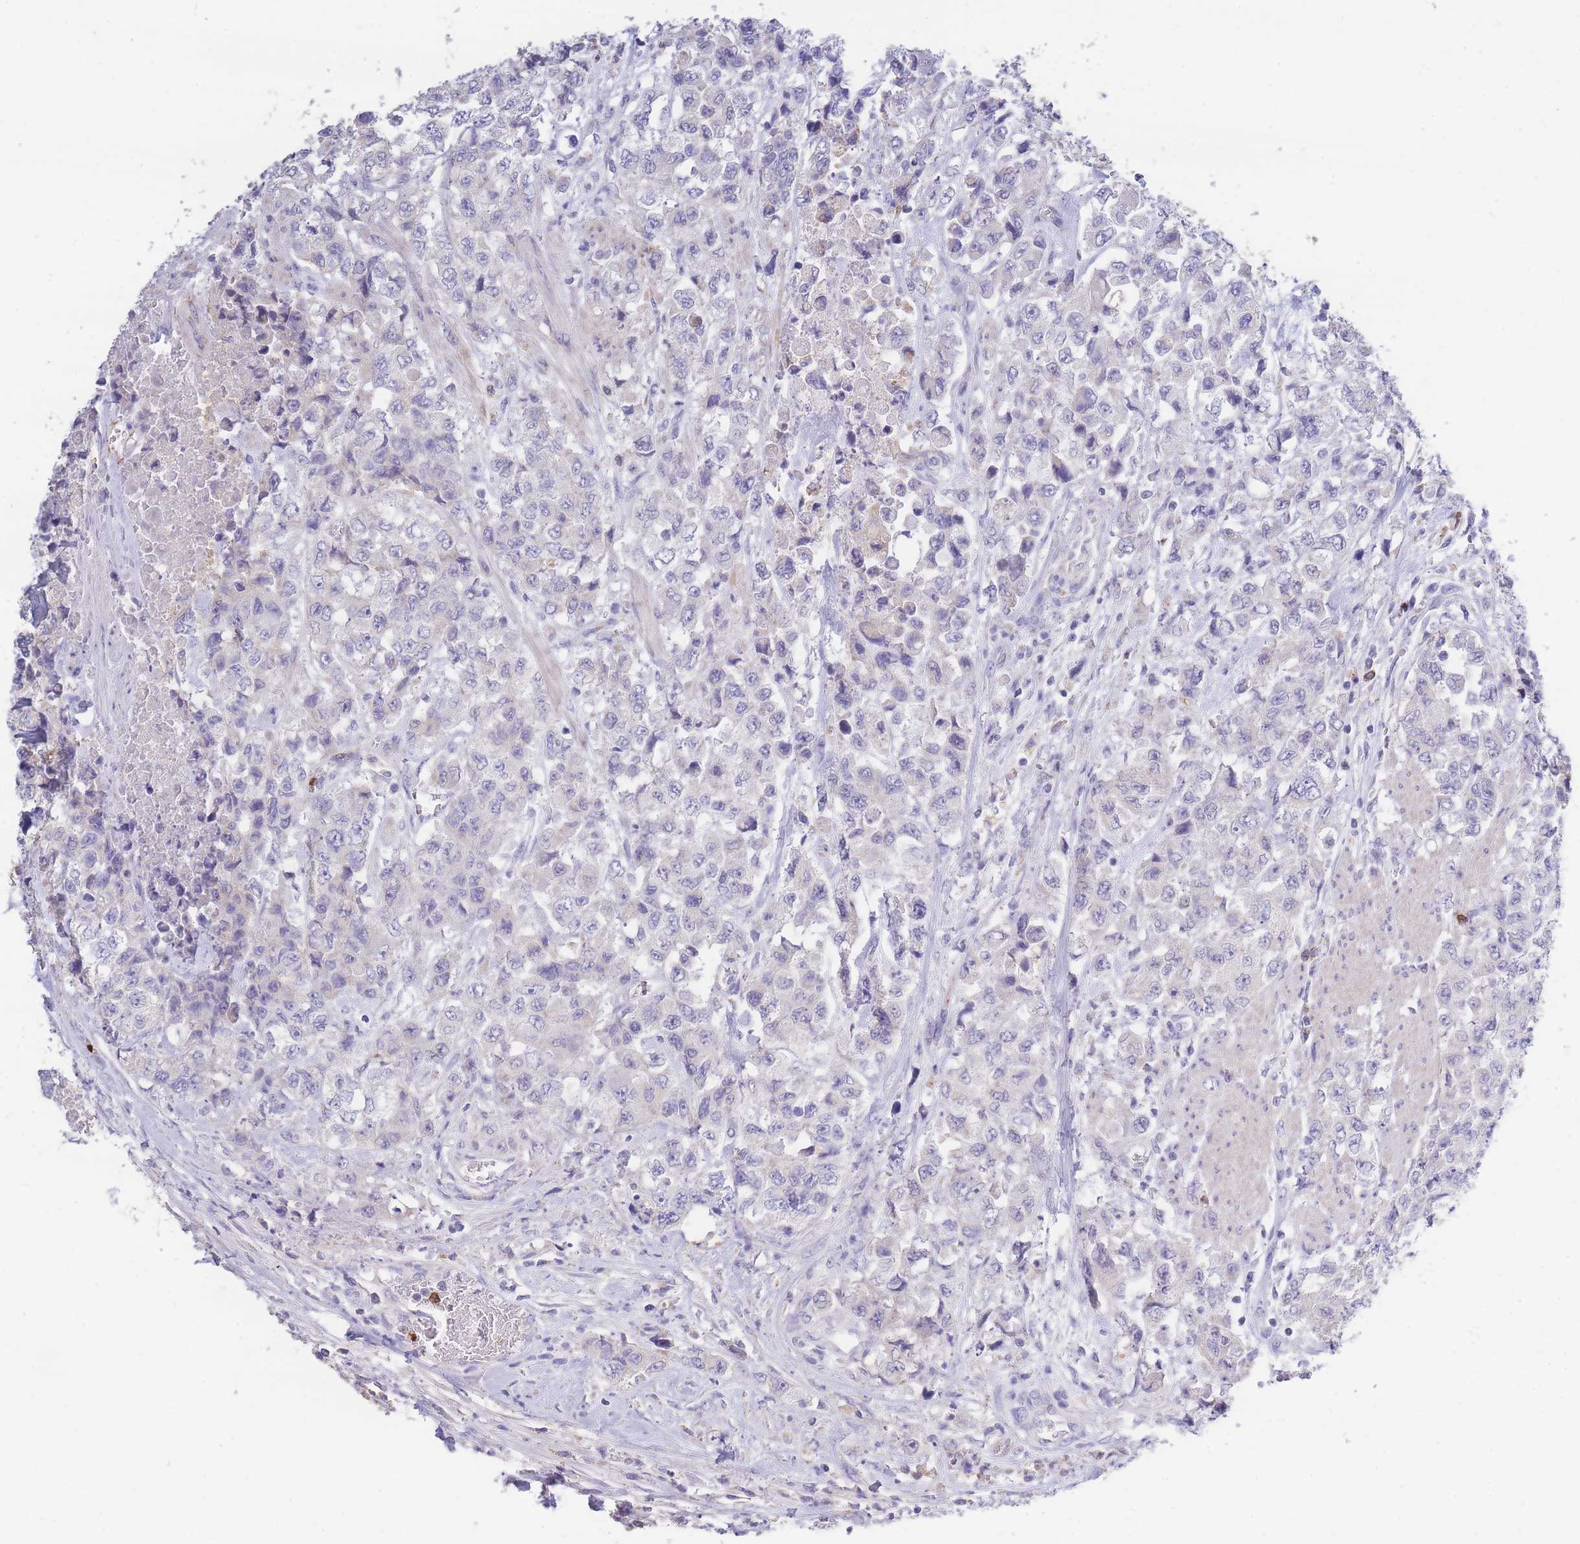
{"staining": {"intensity": "negative", "quantity": "none", "location": "none"}, "tissue": "urothelial cancer", "cell_type": "Tumor cells", "image_type": "cancer", "snomed": [{"axis": "morphology", "description": "Urothelial carcinoma, High grade"}, {"axis": "topography", "description": "Urinary bladder"}], "caption": "Immunohistochemistry image of neoplastic tissue: human urothelial cancer stained with DAB demonstrates no significant protein positivity in tumor cells.", "gene": "CENPM", "patient": {"sex": "female", "age": 78}}